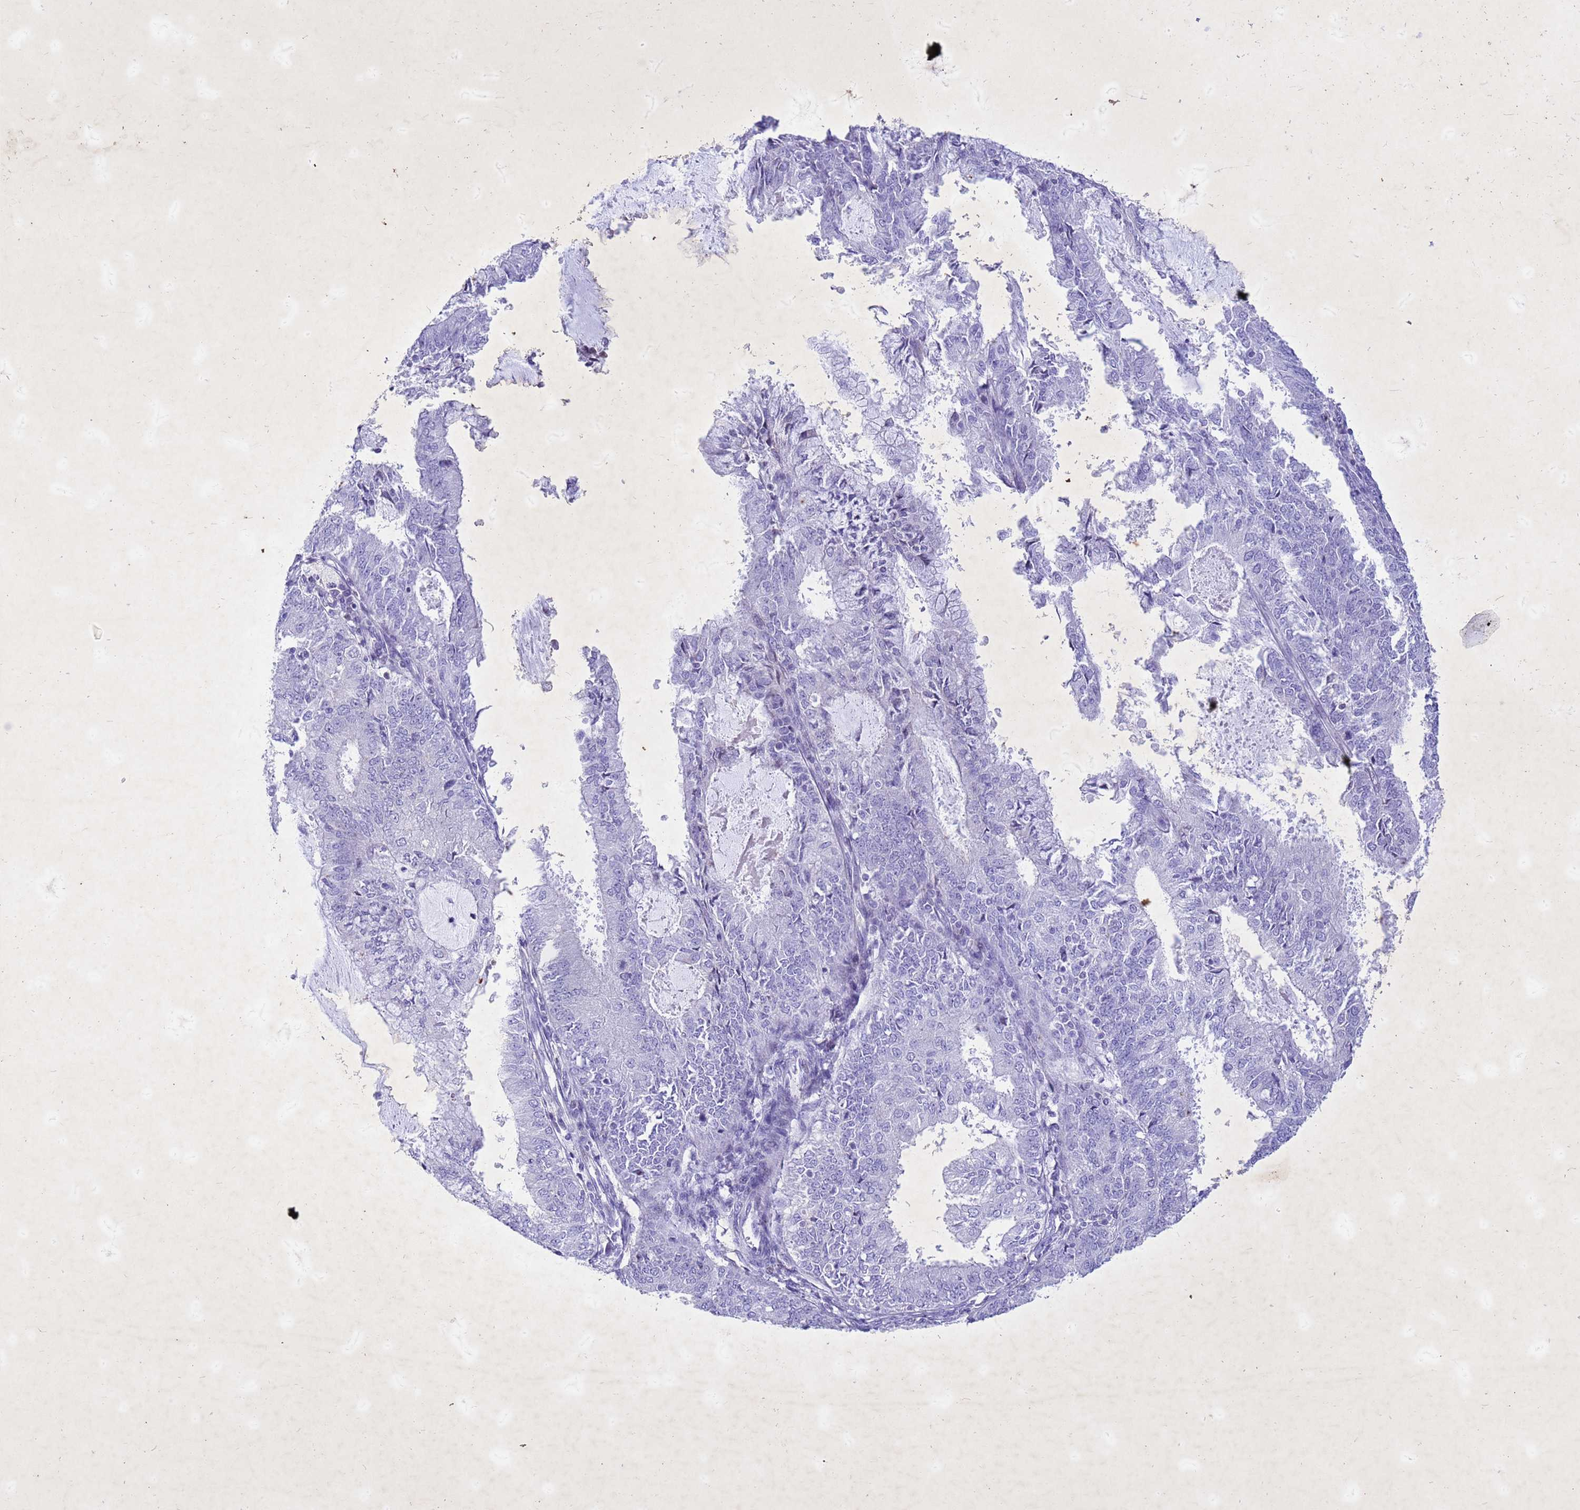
{"staining": {"intensity": "negative", "quantity": "none", "location": "none"}, "tissue": "endometrial cancer", "cell_type": "Tumor cells", "image_type": "cancer", "snomed": [{"axis": "morphology", "description": "Adenocarcinoma, NOS"}, {"axis": "topography", "description": "Endometrium"}], "caption": "DAB (3,3'-diaminobenzidine) immunohistochemical staining of human endometrial cancer (adenocarcinoma) reveals no significant expression in tumor cells.", "gene": "COPS9", "patient": {"sex": "female", "age": 57}}